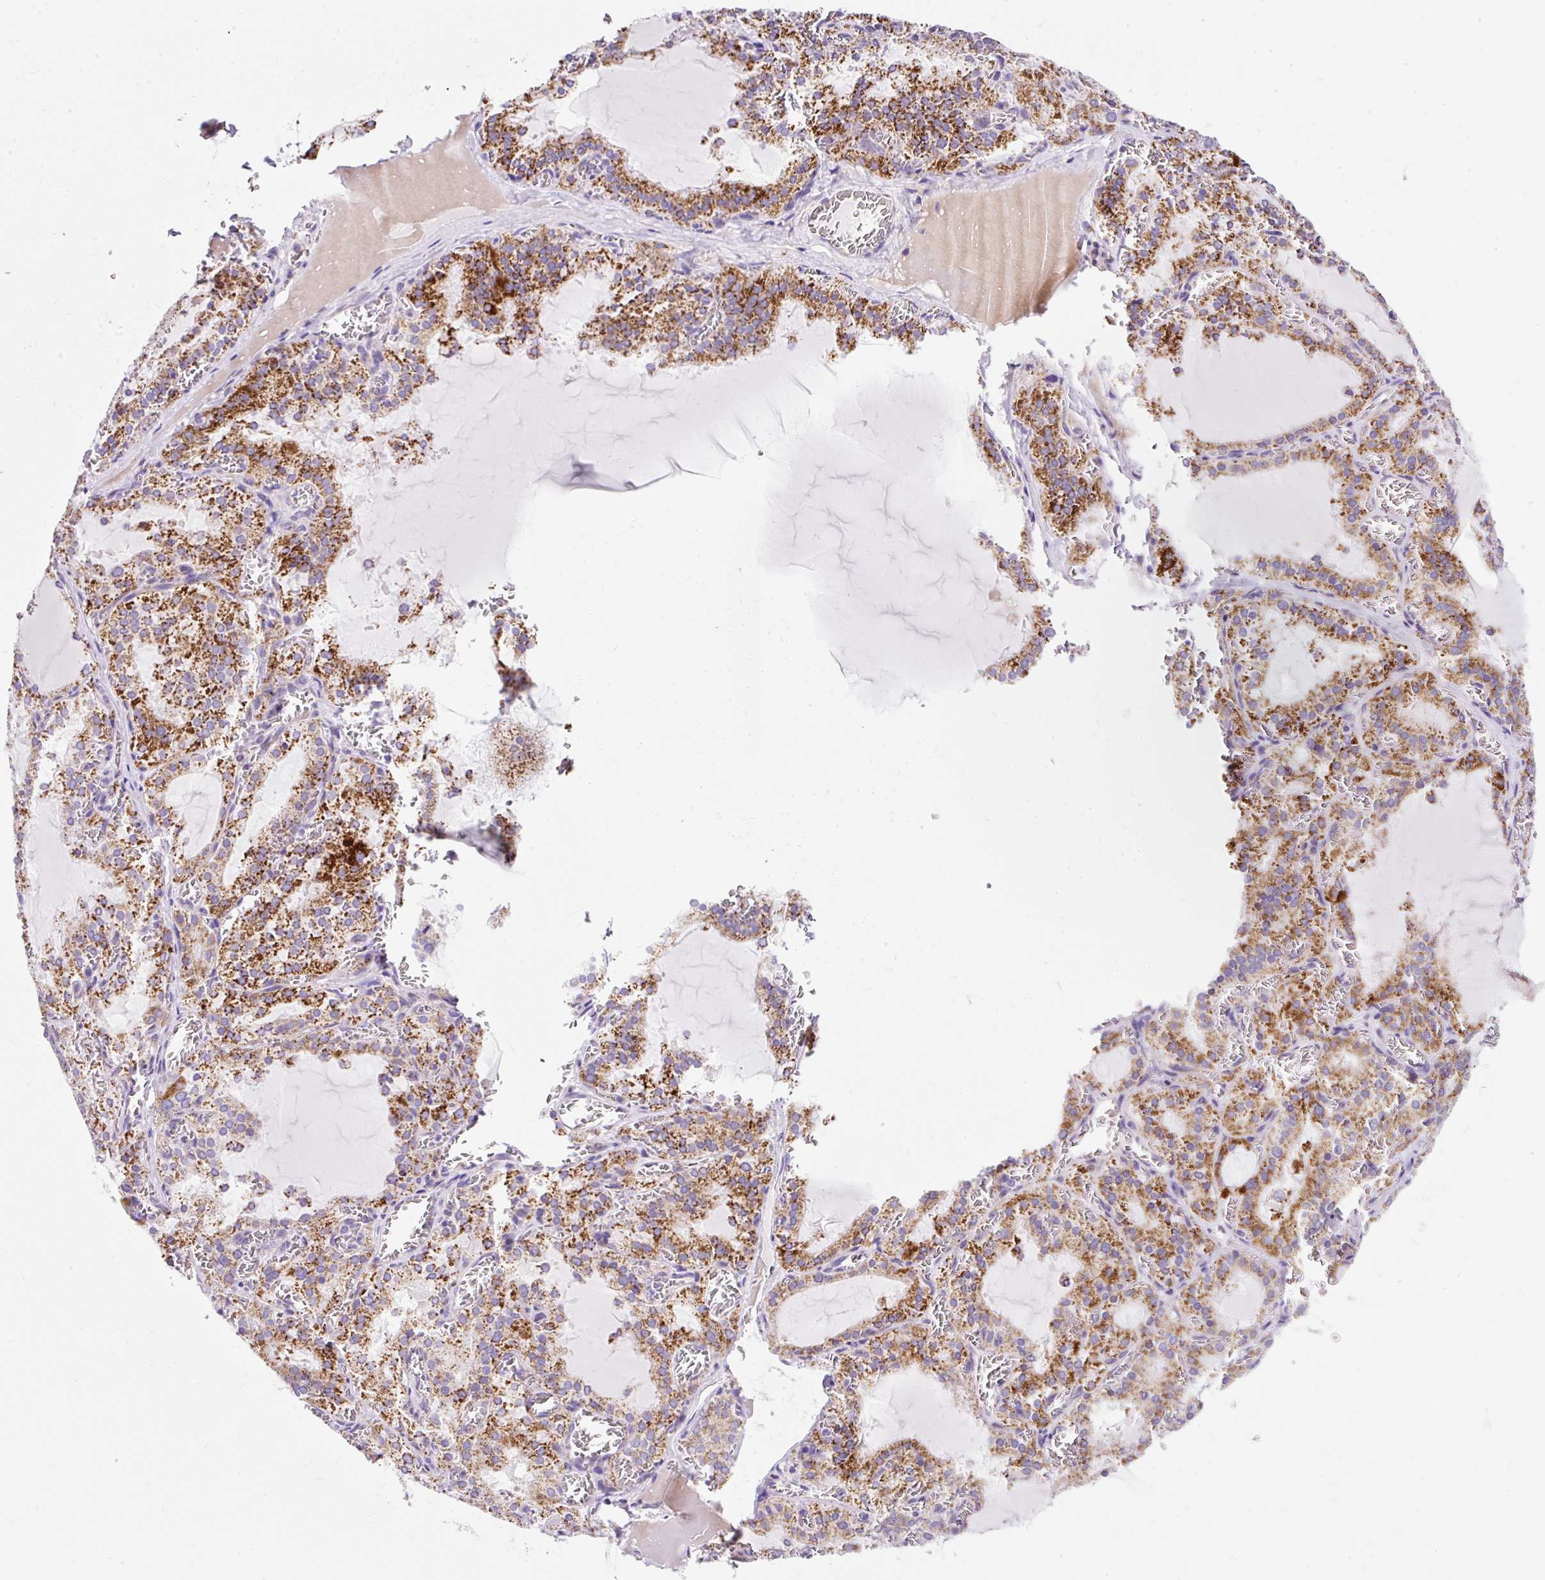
{"staining": {"intensity": "moderate", "quantity": ">75%", "location": "cytoplasmic/membranous"}, "tissue": "thyroid gland", "cell_type": "Glandular cells", "image_type": "normal", "snomed": [{"axis": "morphology", "description": "Normal tissue, NOS"}, {"axis": "topography", "description": "Thyroid gland"}], "caption": "Glandular cells exhibit medium levels of moderate cytoplasmic/membranous staining in approximately >75% of cells in unremarkable human thyroid gland.", "gene": "PLPP2", "patient": {"sex": "female", "age": 30}}